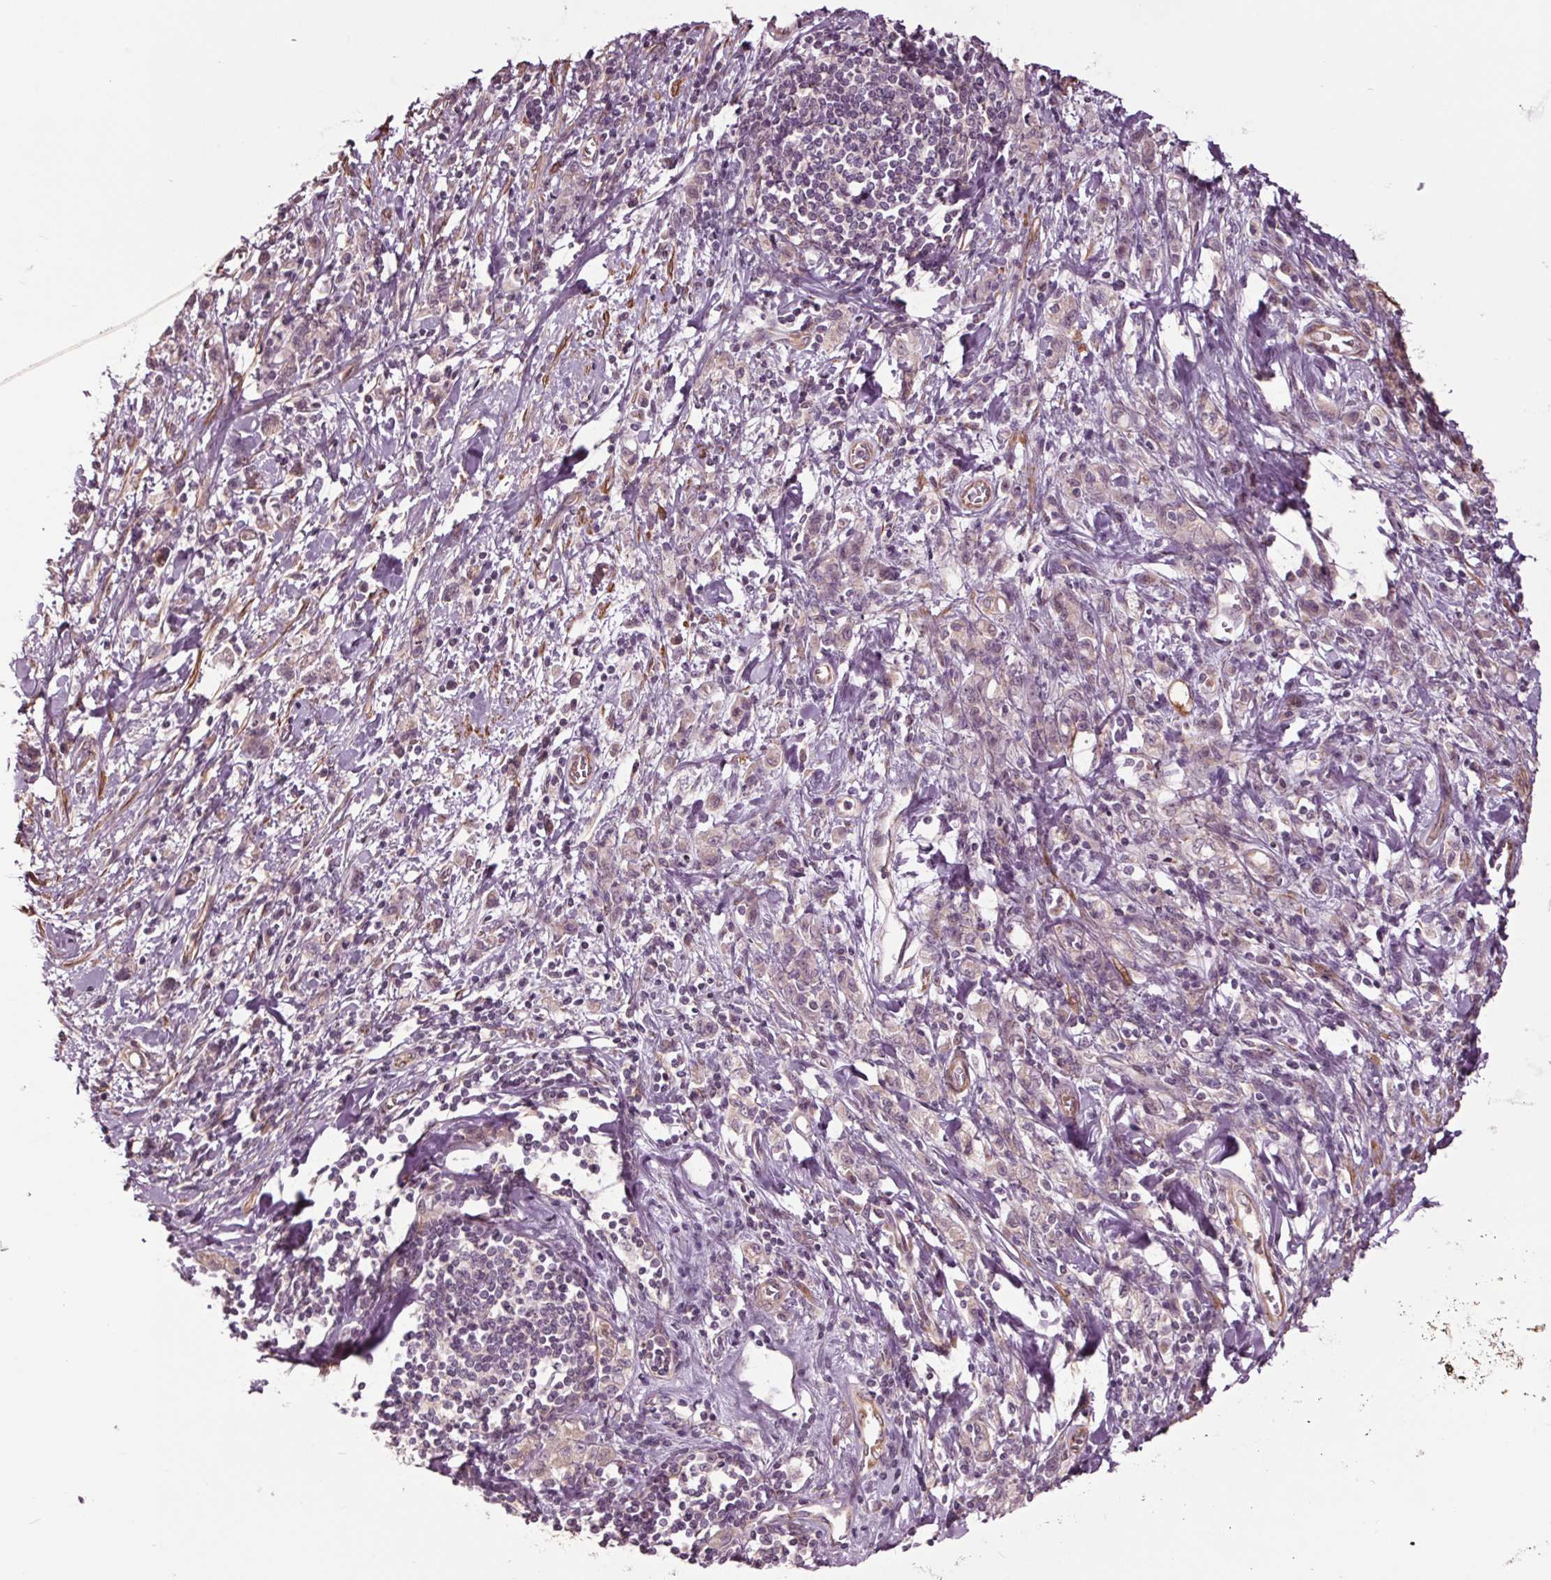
{"staining": {"intensity": "weak", "quantity": "<25%", "location": "cytoplasmic/membranous"}, "tissue": "stomach cancer", "cell_type": "Tumor cells", "image_type": "cancer", "snomed": [{"axis": "morphology", "description": "Adenocarcinoma, NOS"}, {"axis": "topography", "description": "Stomach"}], "caption": "Stomach cancer was stained to show a protein in brown. There is no significant positivity in tumor cells.", "gene": "HAUS5", "patient": {"sex": "male", "age": 77}}